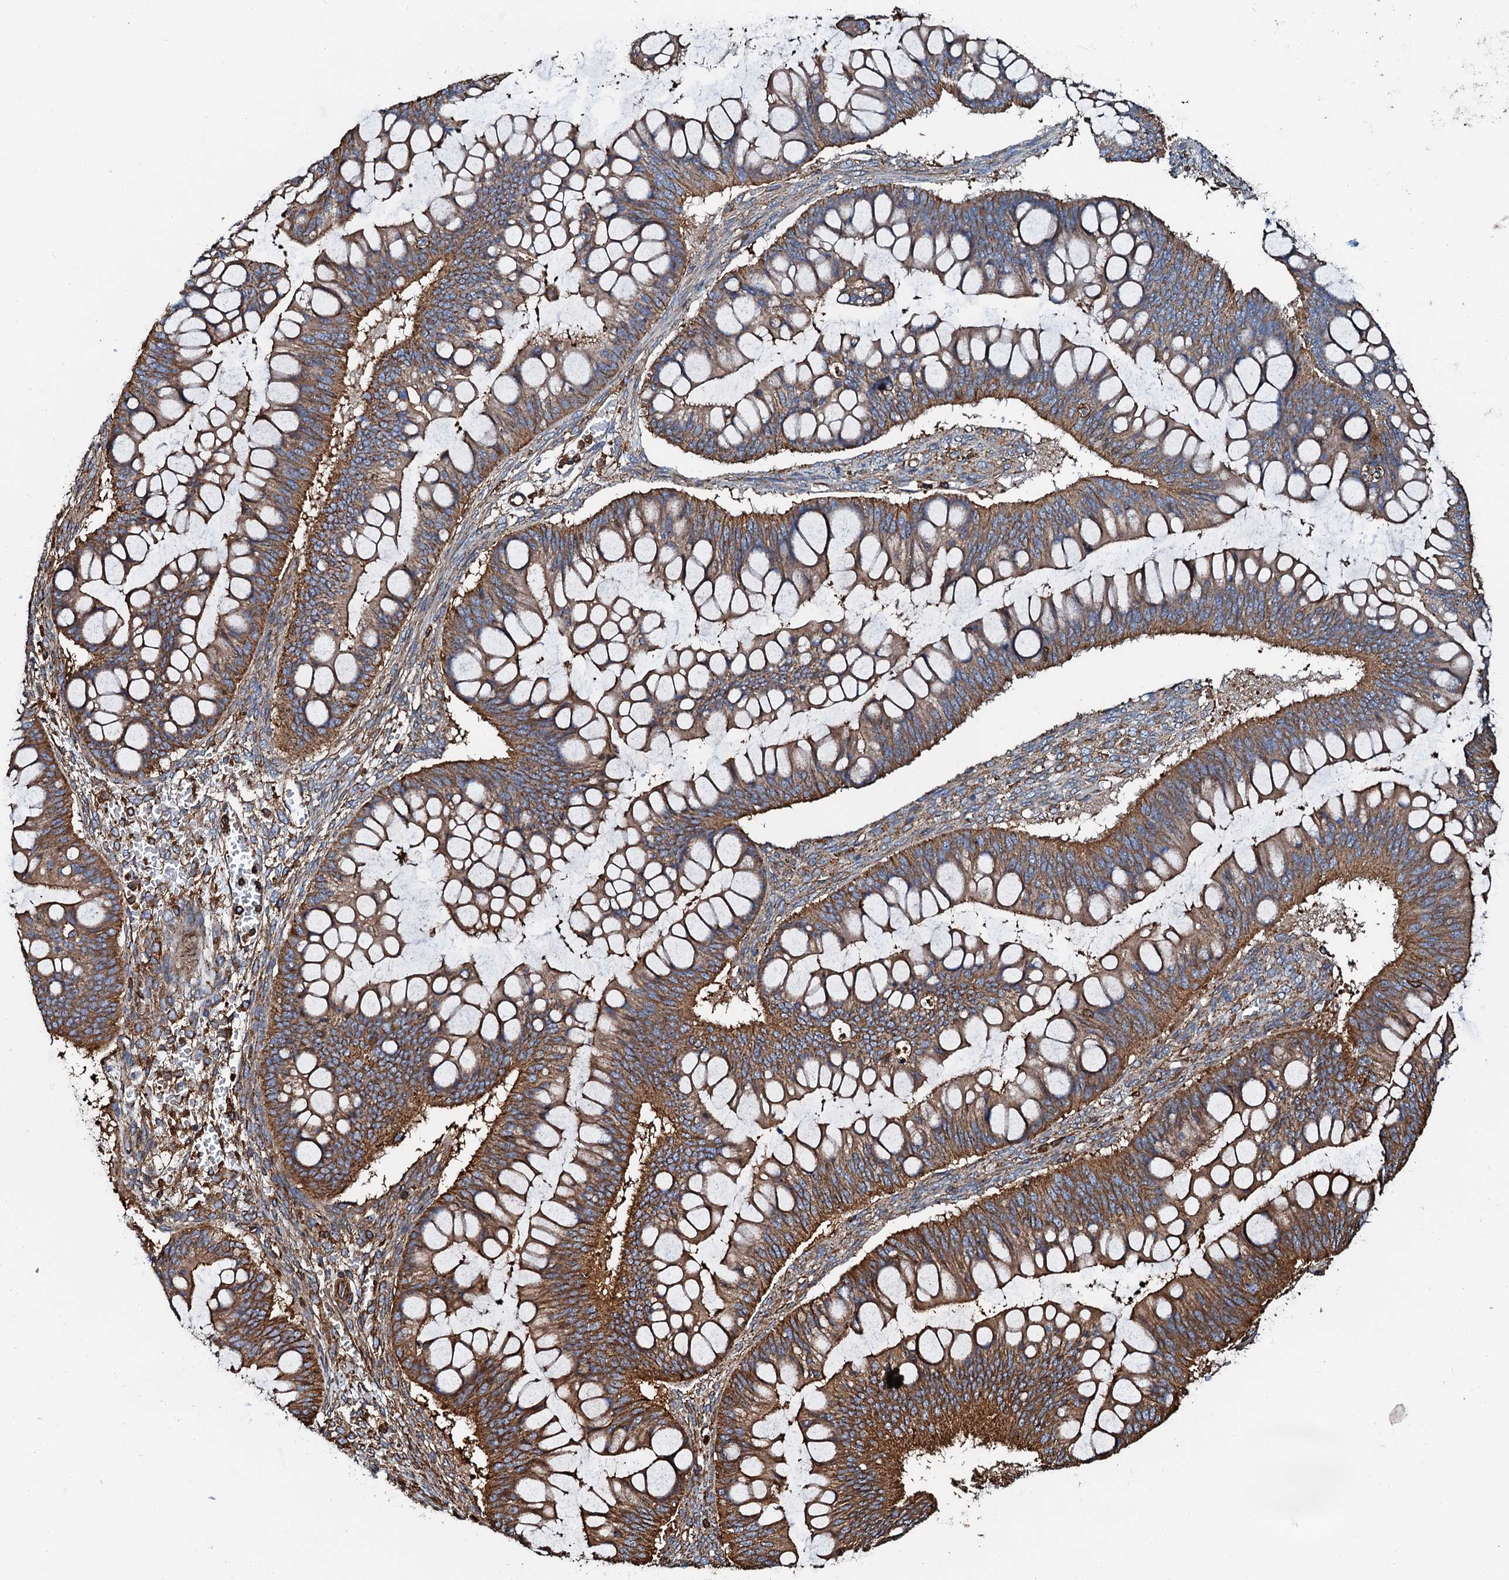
{"staining": {"intensity": "moderate", "quantity": ">75%", "location": "cytoplasmic/membranous"}, "tissue": "ovarian cancer", "cell_type": "Tumor cells", "image_type": "cancer", "snomed": [{"axis": "morphology", "description": "Cystadenocarcinoma, mucinous, NOS"}, {"axis": "topography", "description": "Ovary"}], "caption": "Ovarian cancer (mucinous cystadenocarcinoma) tissue reveals moderate cytoplasmic/membranous expression in approximately >75% of tumor cells, visualized by immunohistochemistry.", "gene": "INTS10", "patient": {"sex": "female", "age": 73}}